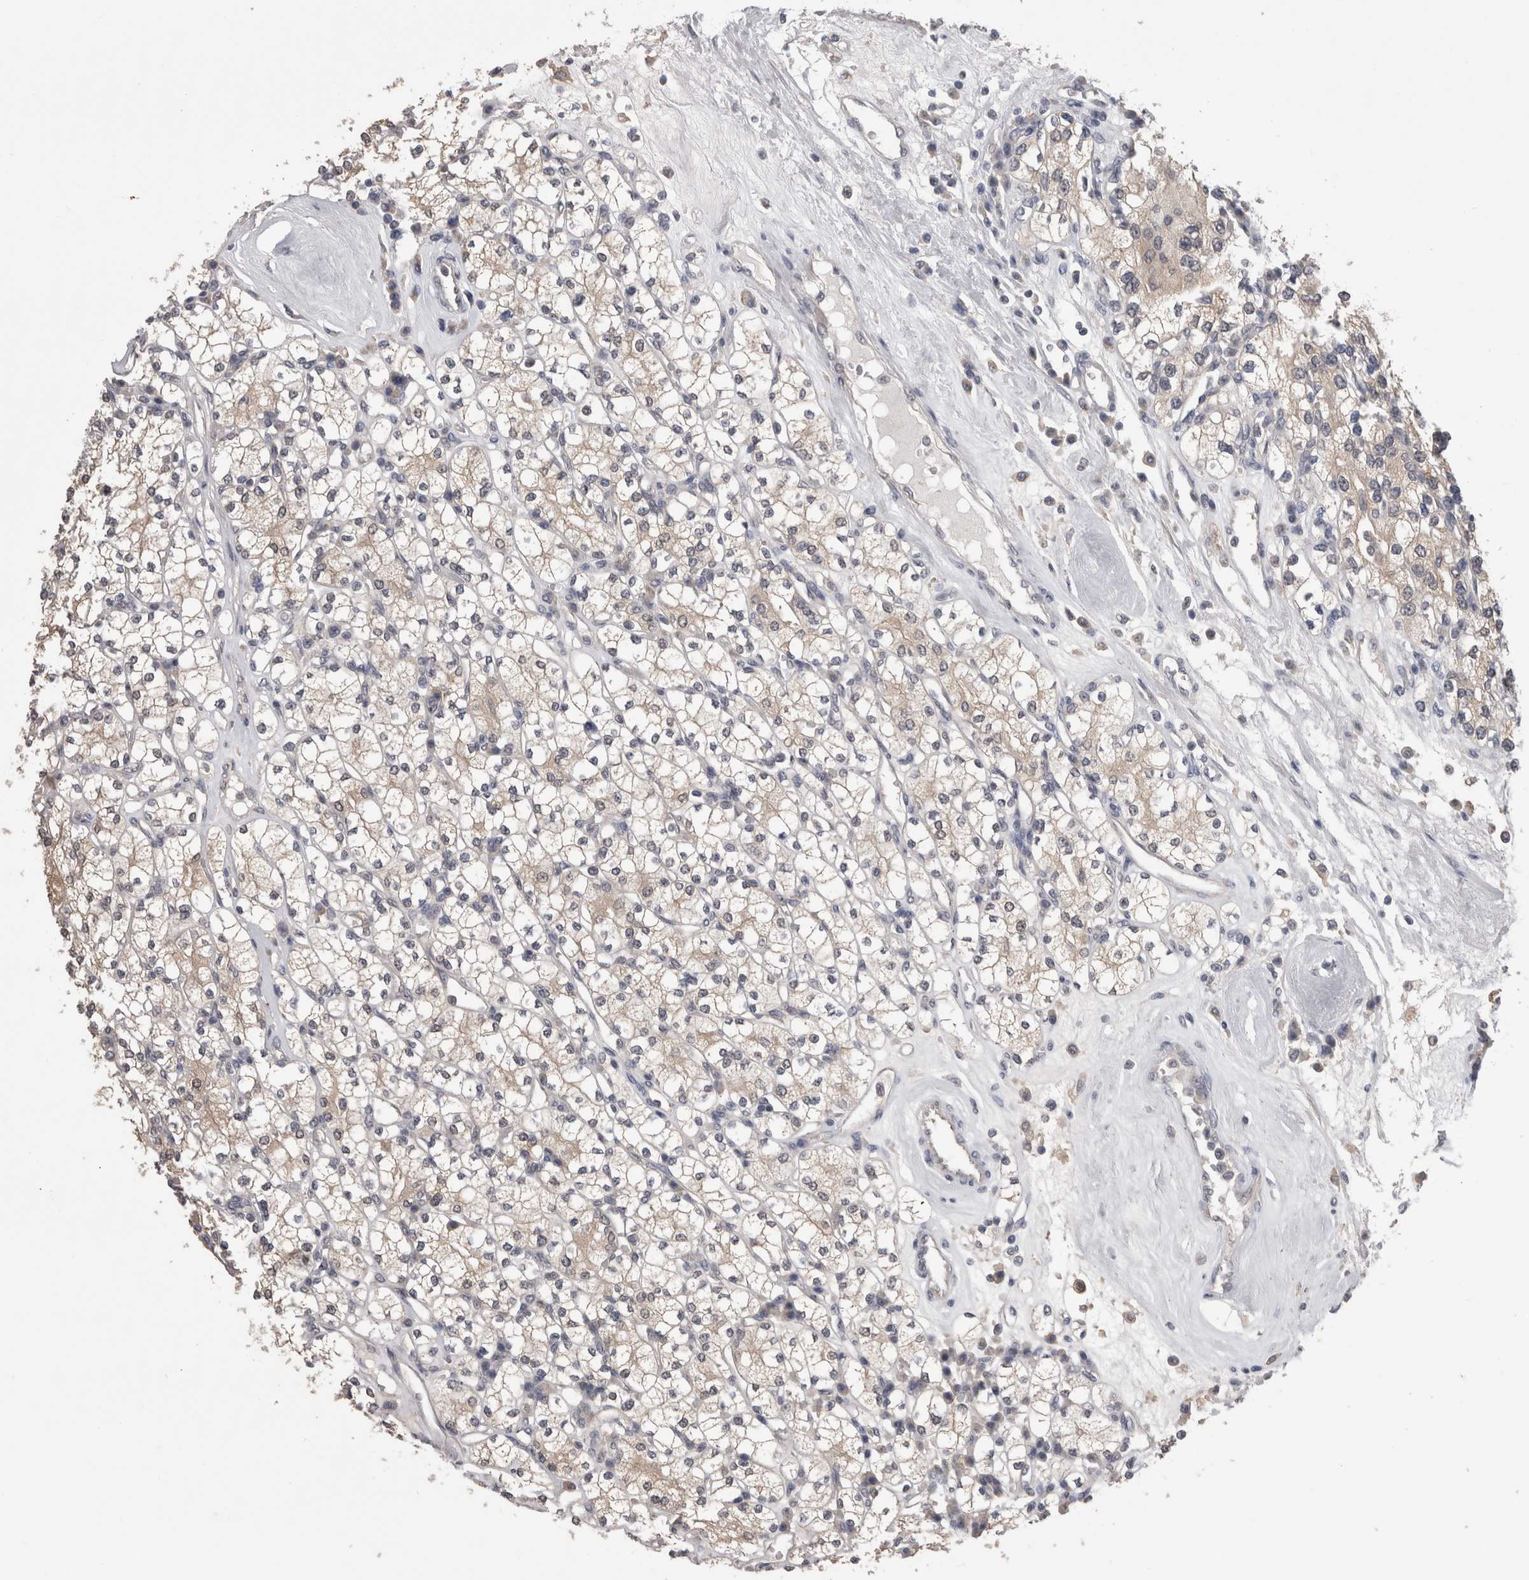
{"staining": {"intensity": "weak", "quantity": "<25%", "location": "cytoplasmic/membranous"}, "tissue": "renal cancer", "cell_type": "Tumor cells", "image_type": "cancer", "snomed": [{"axis": "morphology", "description": "Adenocarcinoma, NOS"}, {"axis": "topography", "description": "Kidney"}], "caption": "Adenocarcinoma (renal) was stained to show a protein in brown. There is no significant positivity in tumor cells.", "gene": "DCTN6", "patient": {"sex": "male", "age": 77}}